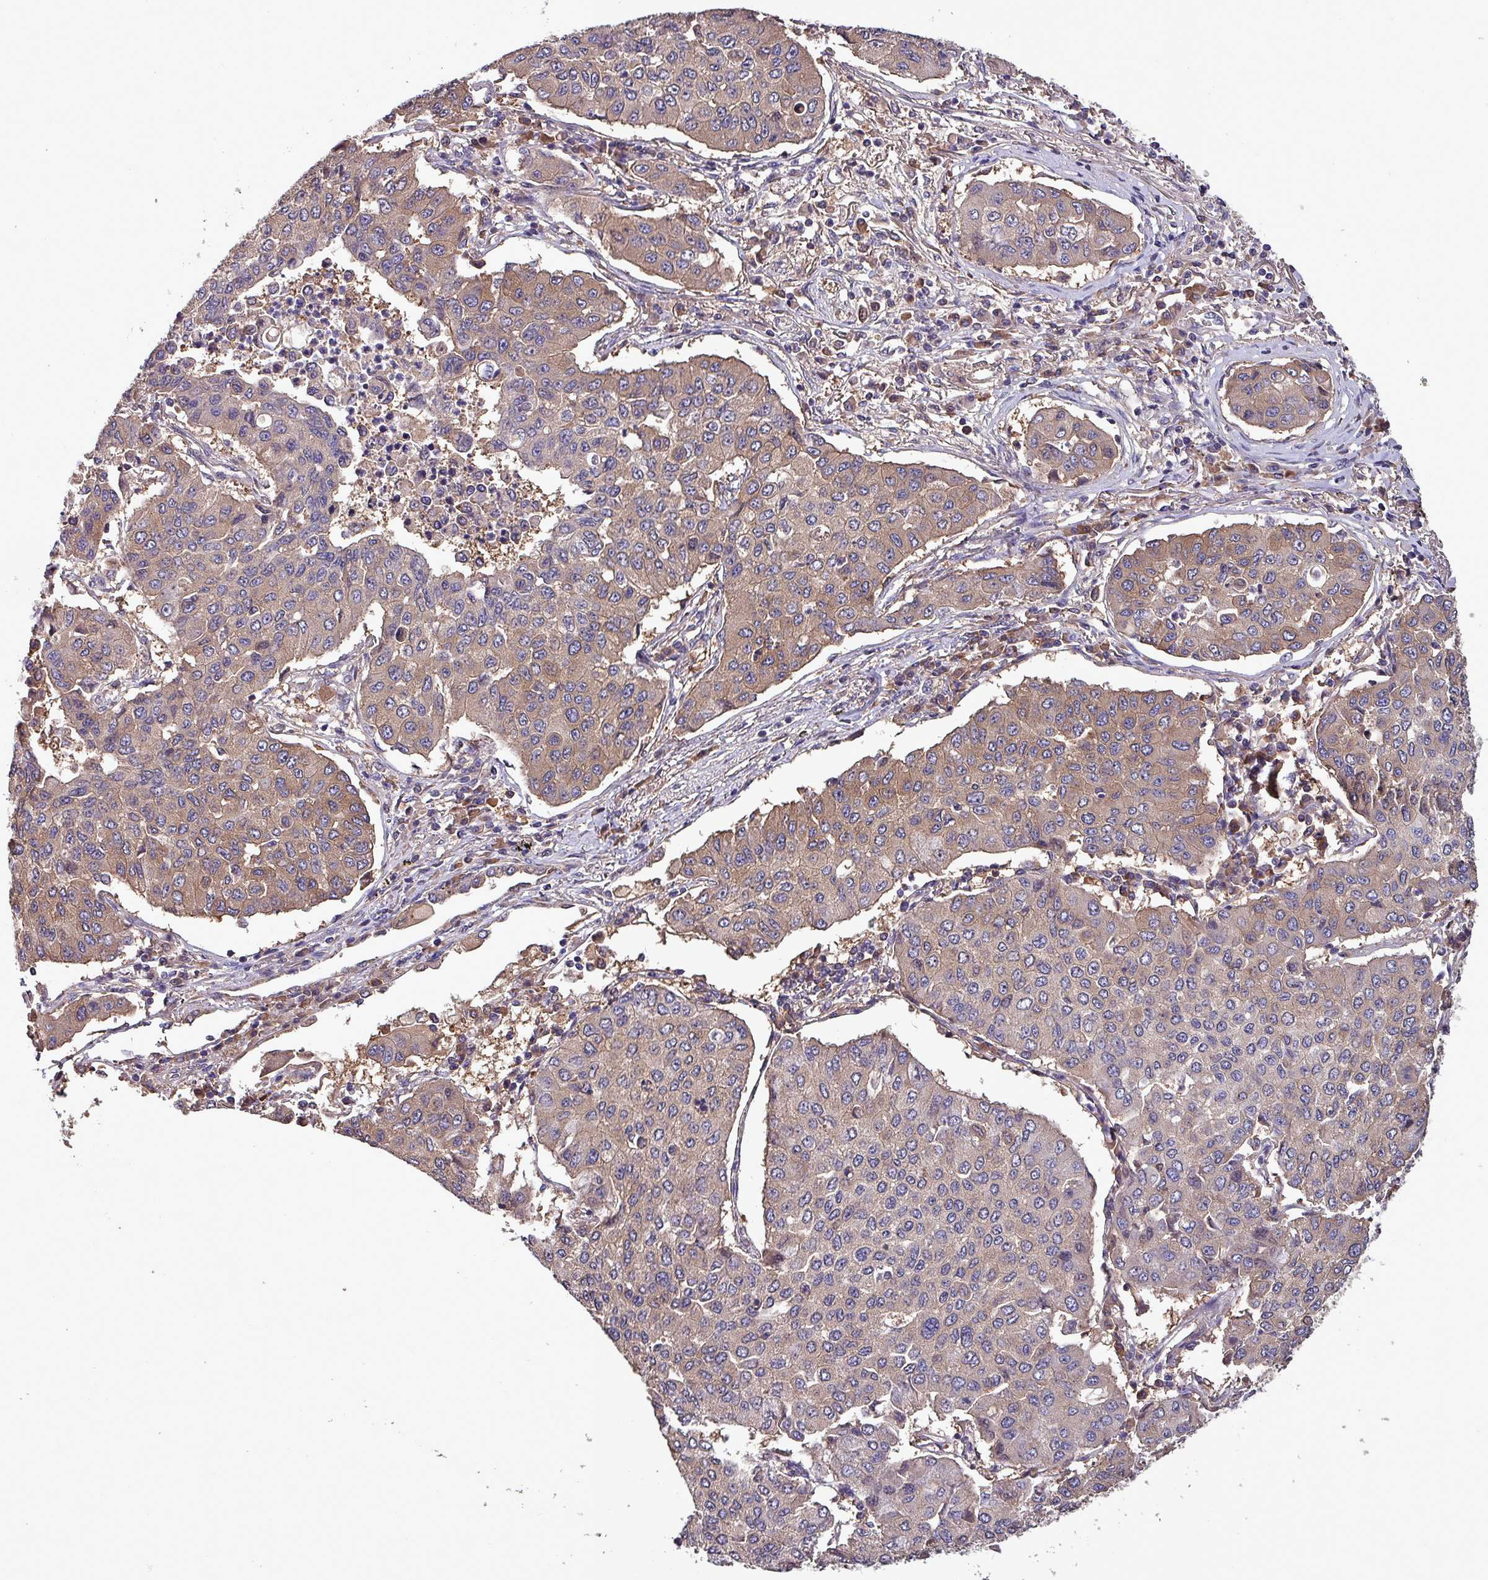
{"staining": {"intensity": "weak", "quantity": ">75%", "location": "cytoplasmic/membranous"}, "tissue": "lung cancer", "cell_type": "Tumor cells", "image_type": "cancer", "snomed": [{"axis": "morphology", "description": "Squamous cell carcinoma, NOS"}, {"axis": "topography", "description": "Lung"}], "caption": "This image reveals IHC staining of human lung cancer (squamous cell carcinoma), with low weak cytoplasmic/membranous staining in about >75% of tumor cells.", "gene": "PAFAH1B2", "patient": {"sex": "male", "age": 74}}